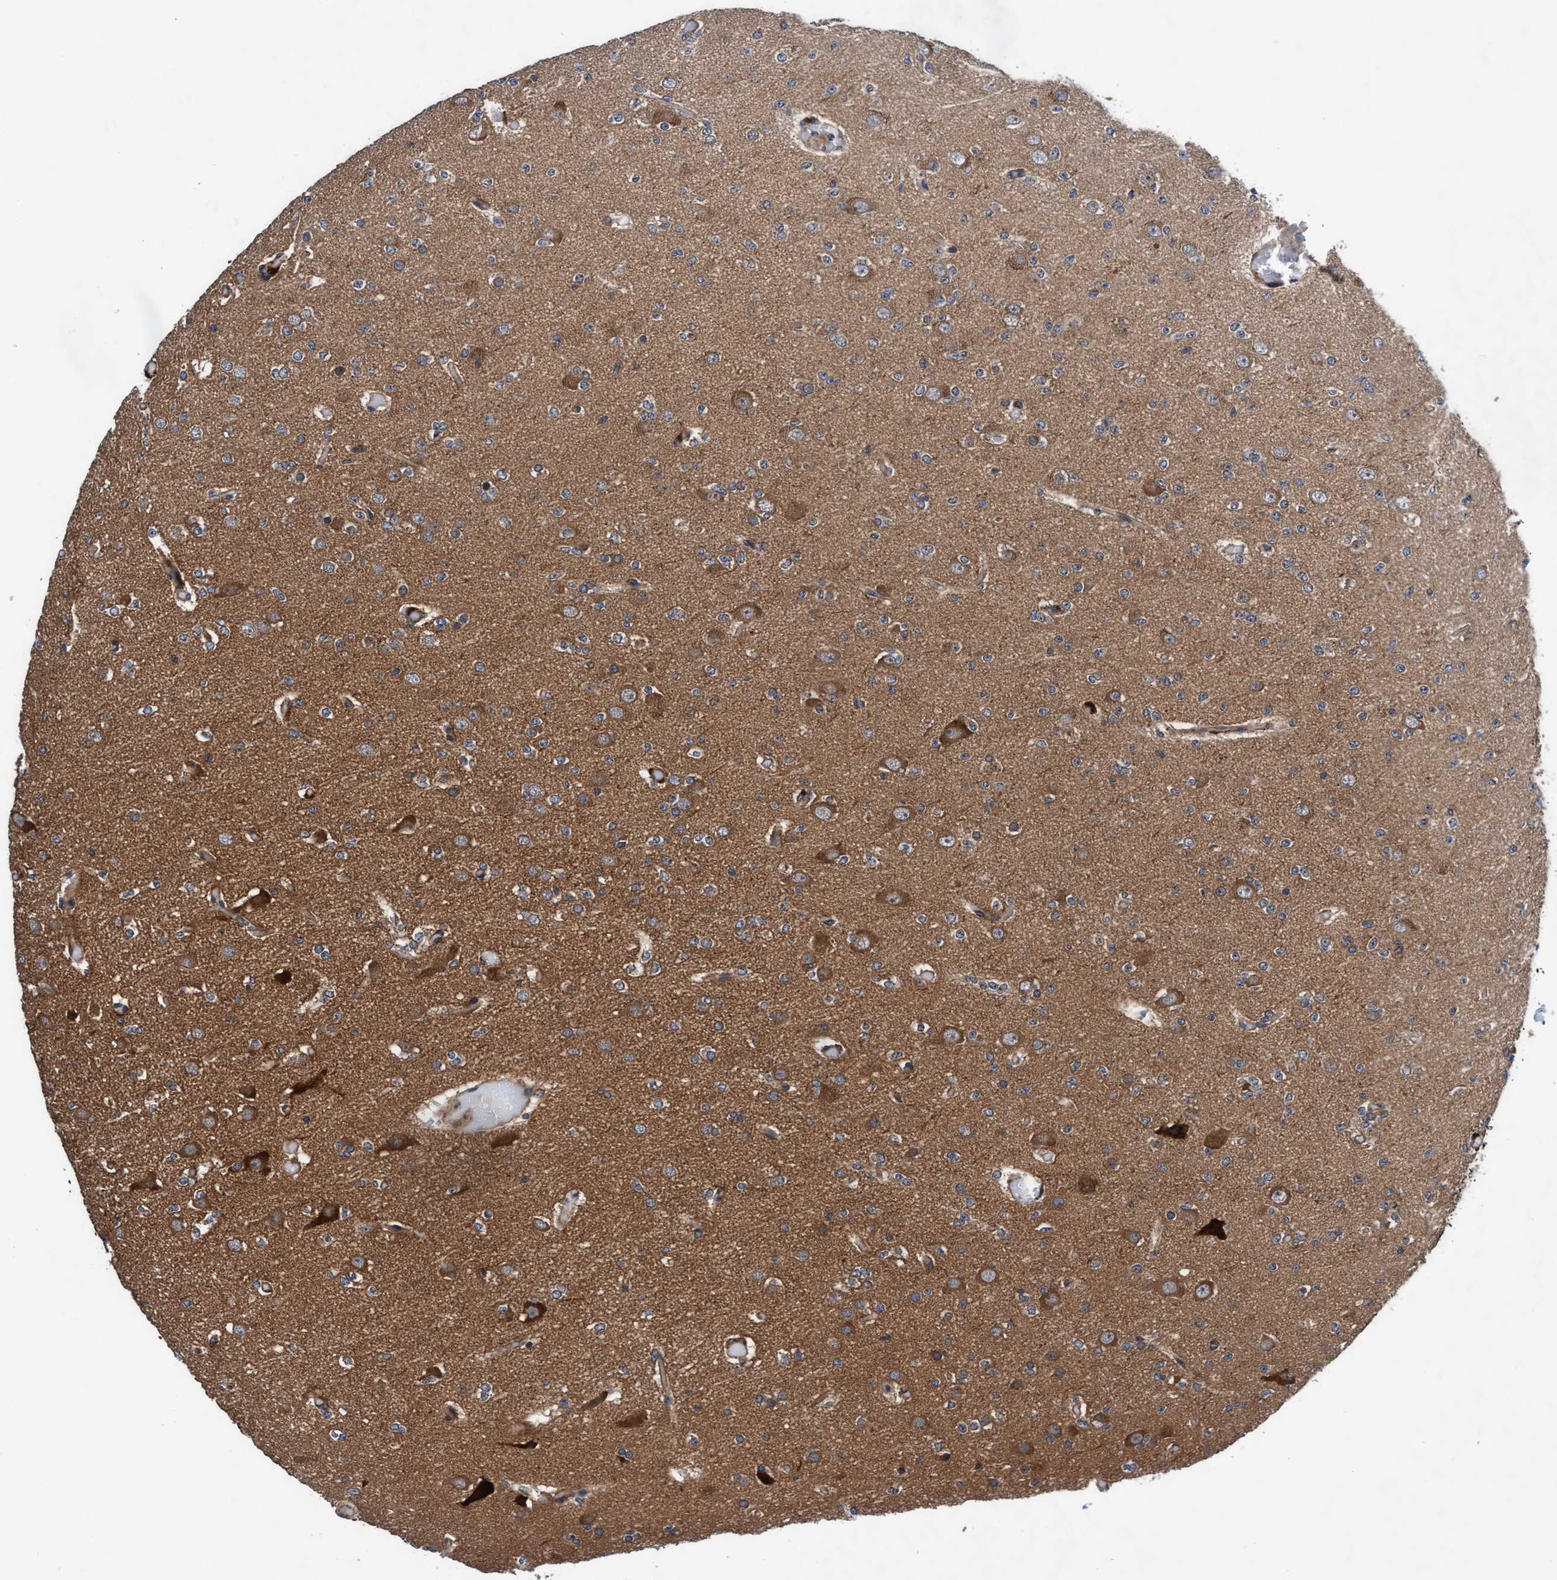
{"staining": {"intensity": "moderate", "quantity": "<25%", "location": "cytoplasmic/membranous"}, "tissue": "glioma", "cell_type": "Tumor cells", "image_type": "cancer", "snomed": [{"axis": "morphology", "description": "Glioma, malignant, Low grade"}, {"axis": "topography", "description": "Brain"}], "caption": "This photomicrograph displays immunohistochemistry staining of low-grade glioma (malignant), with low moderate cytoplasmic/membranous positivity in approximately <25% of tumor cells.", "gene": "EFCAB13", "patient": {"sex": "female", "age": 22}}